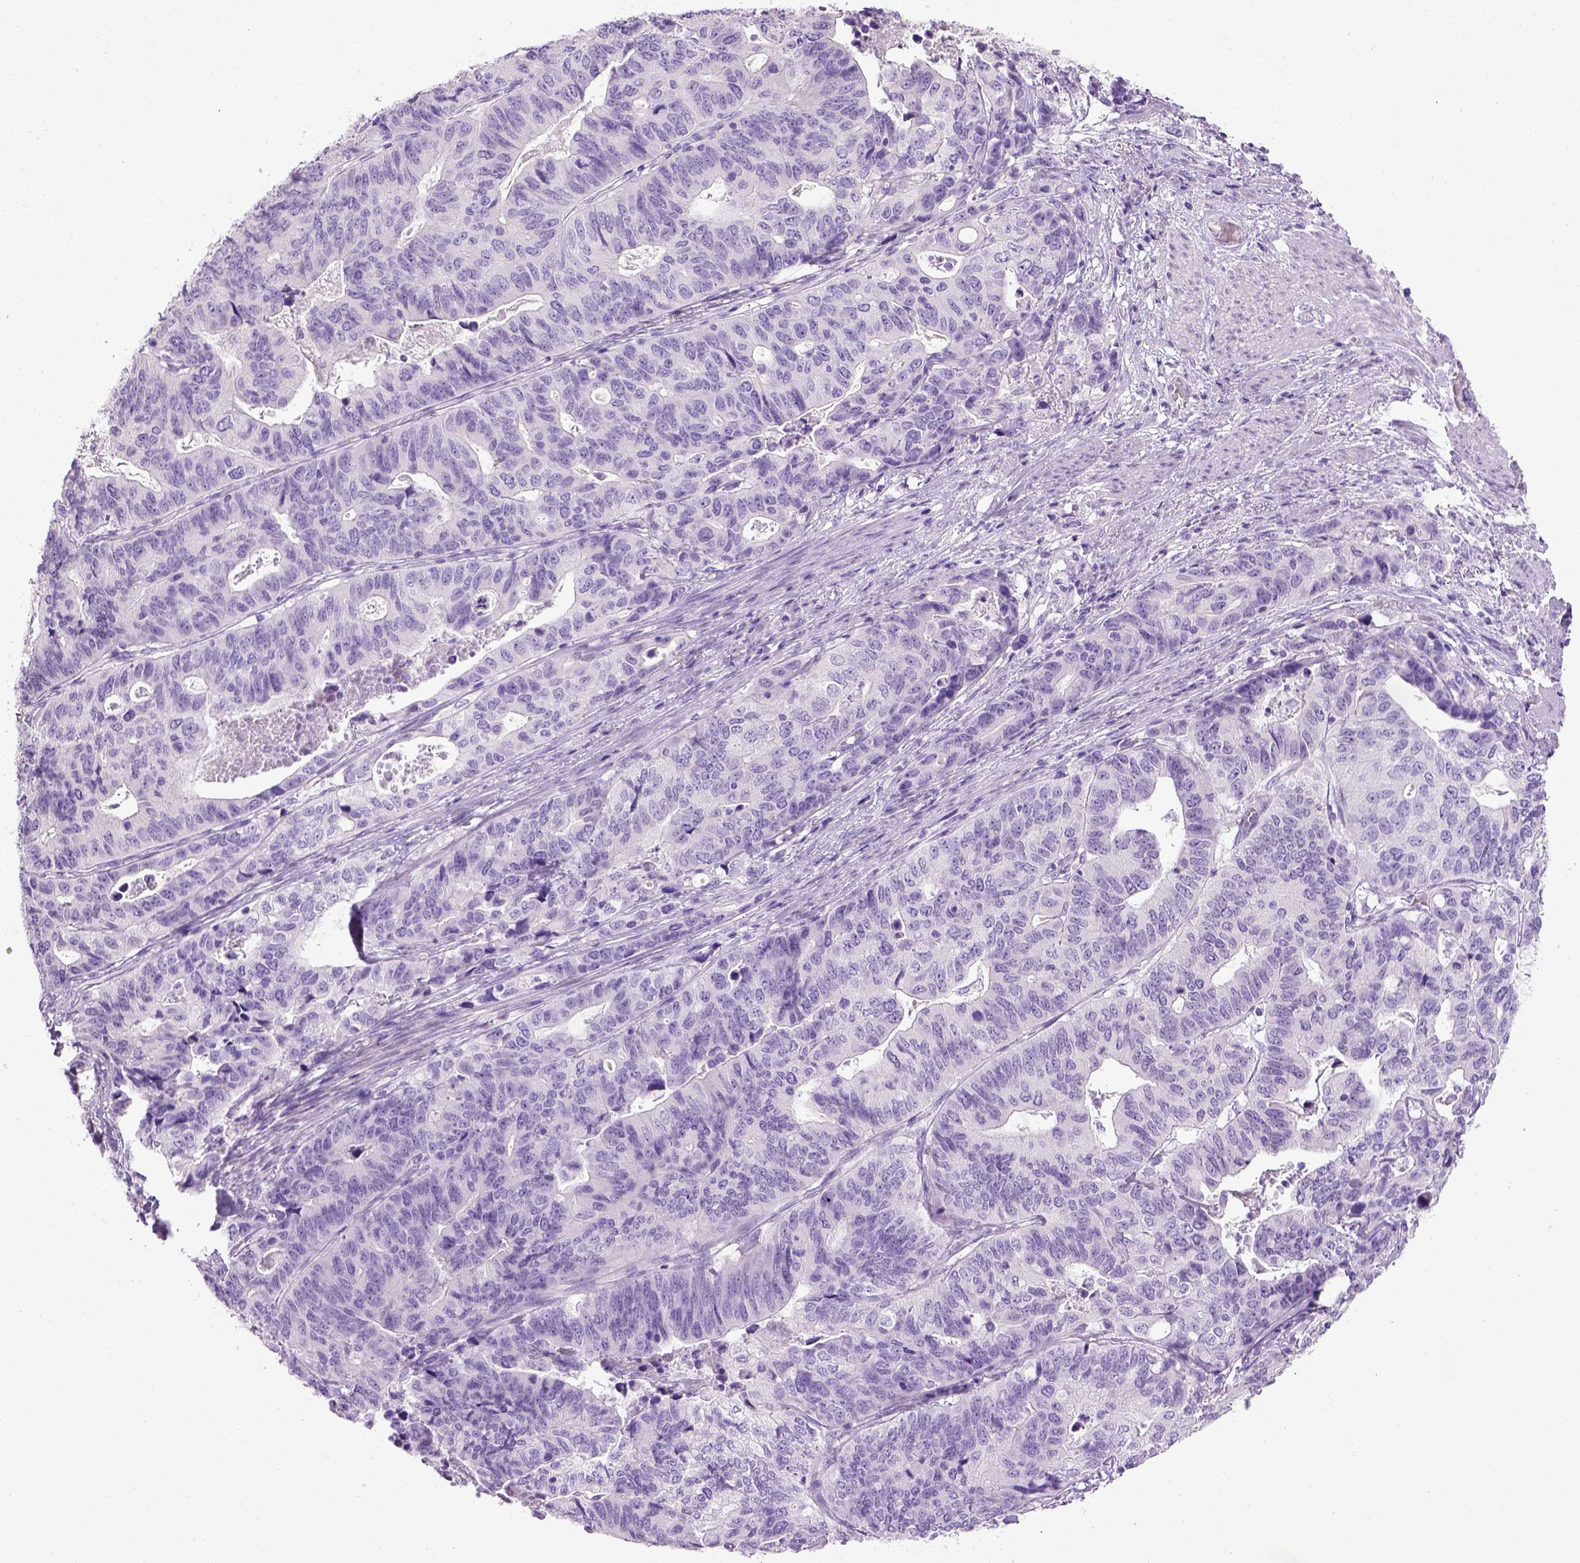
{"staining": {"intensity": "negative", "quantity": "none", "location": "none"}, "tissue": "stomach cancer", "cell_type": "Tumor cells", "image_type": "cancer", "snomed": [{"axis": "morphology", "description": "Adenocarcinoma, NOS"}, {"axis": "topography", "description": "Stomach, upper"}], "caption": "This is an IHC micrograph of stomach cancer. There is no staining in tumor cells.", "gene": "CYP24A1", "patient": {"sex": "female", "age": 67}}